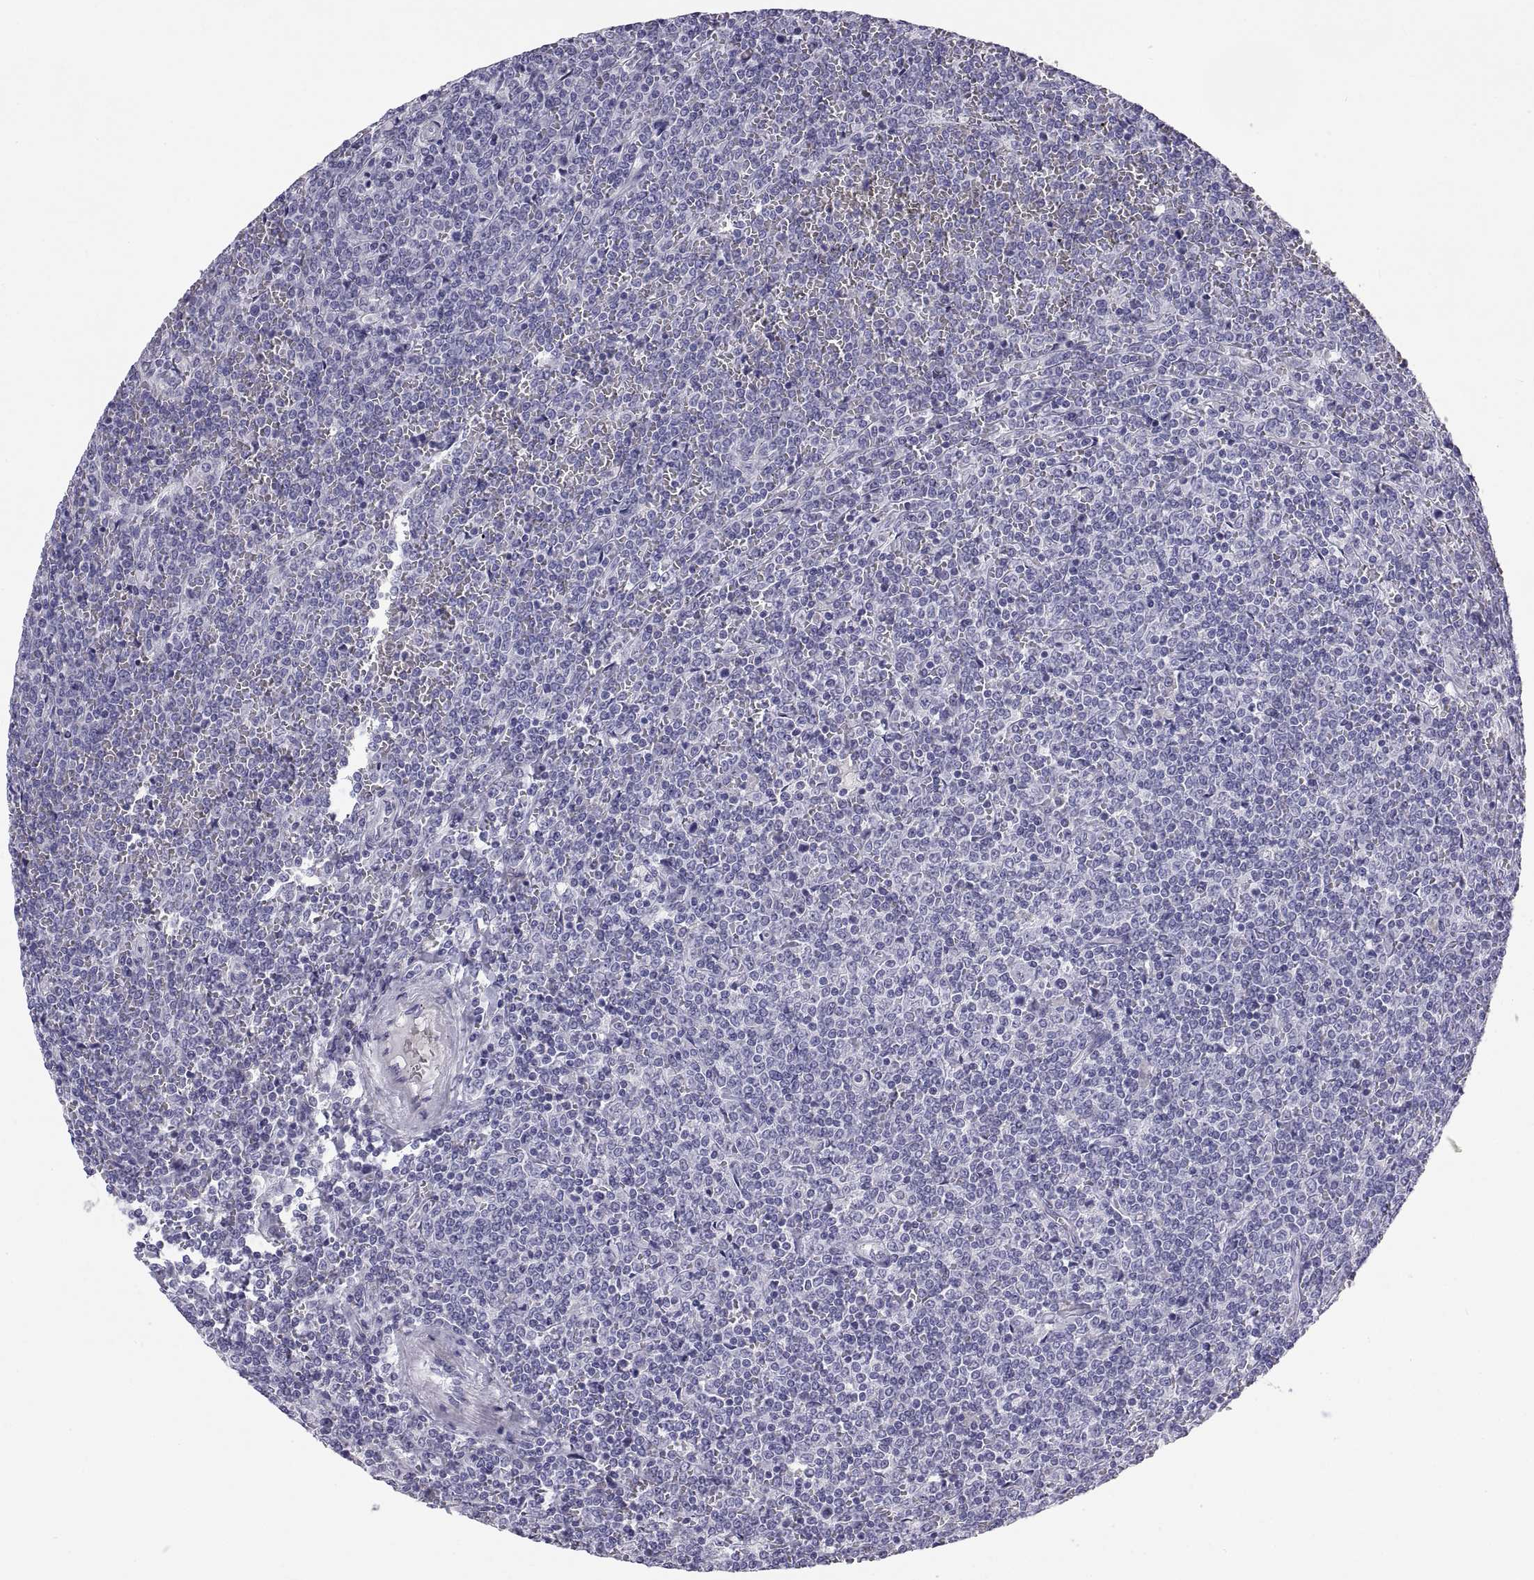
{"staining": {"intensity": "negative", "quantity": "none", "location": "none"}, "tissue": "lymphoma", "cell_type": "Tumor cells", "image_type": "cancer", "snomed": [{"axis": "morphology", "description": "Malignant lymphoma, non-Hodgkin's type, Low grade"}, {"axis": "topography", "description": "Spleen"}], "caption": "An immunohistochemistry image of low-grade malignant lymphoma, non-Hodgkin's type is shown. There is no staining in tumor cells of low-grade malignant lymphoma, non-Hodgkin's type. The staining is performed using DAB brown chromogen with nuclei counter-stained in using hematoxylin.", "gene": "TEX13A", "patient": {"sex": "female", "age": 19}}